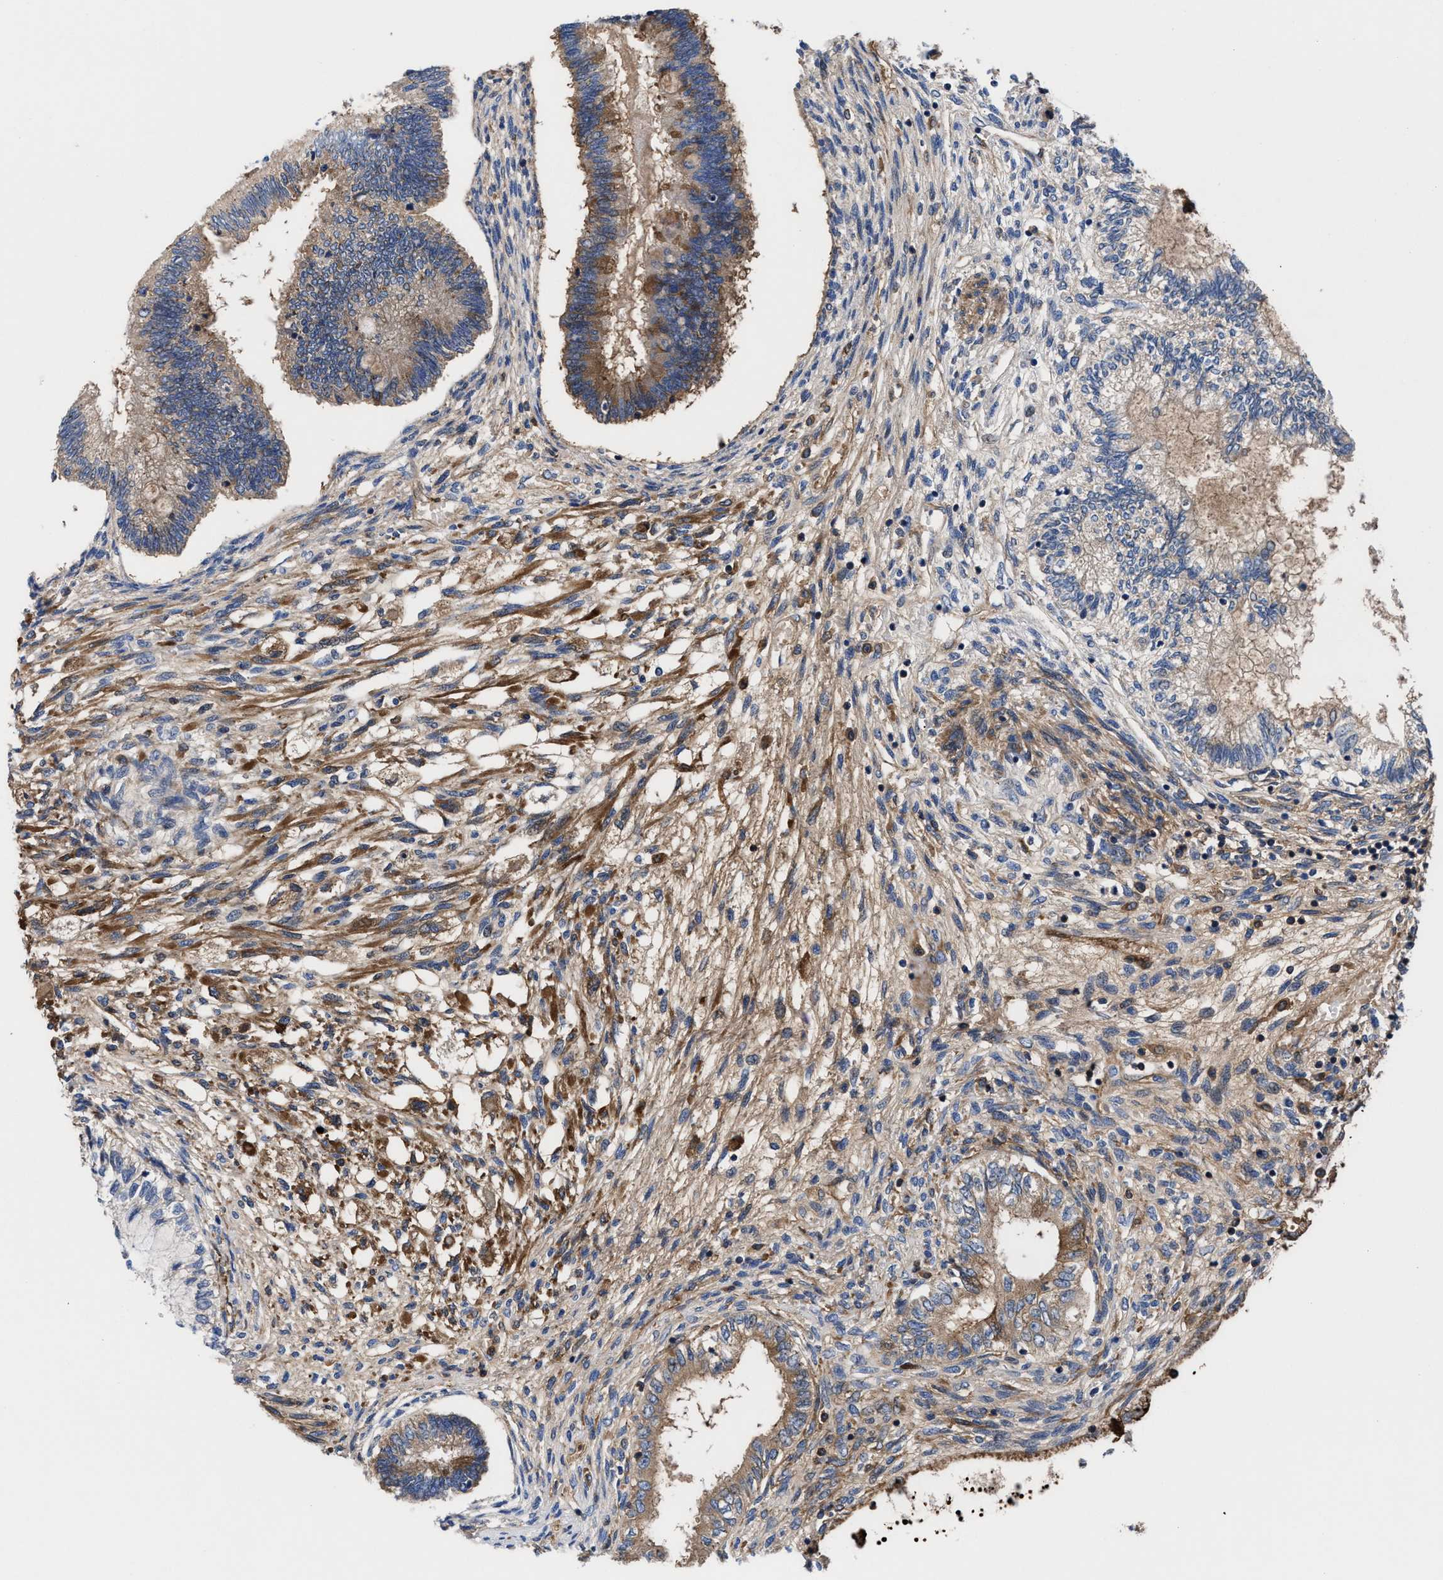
{"staining": {"intensity": "moderate", "quantity": ">75%", "location": "cytoplasmic/membranous"}, "tissue": "testis cancer", "cell_type": "Tumor cells", "image_type": "cancer", "snomed": [{"axis": "morphology", "description": "Seminoma, NOS"}, {"axis": "topography", "description": "Testis"}], "caption": "A medium amount of moderate cytoplasmic/membranous expression is appreciated in approximately >75% of tumor cells in seminoma (testis) tissue. Nuclei are stained in blue.", "gene": "DHRS13", "patient": {"sex": "male", "age": 28}}